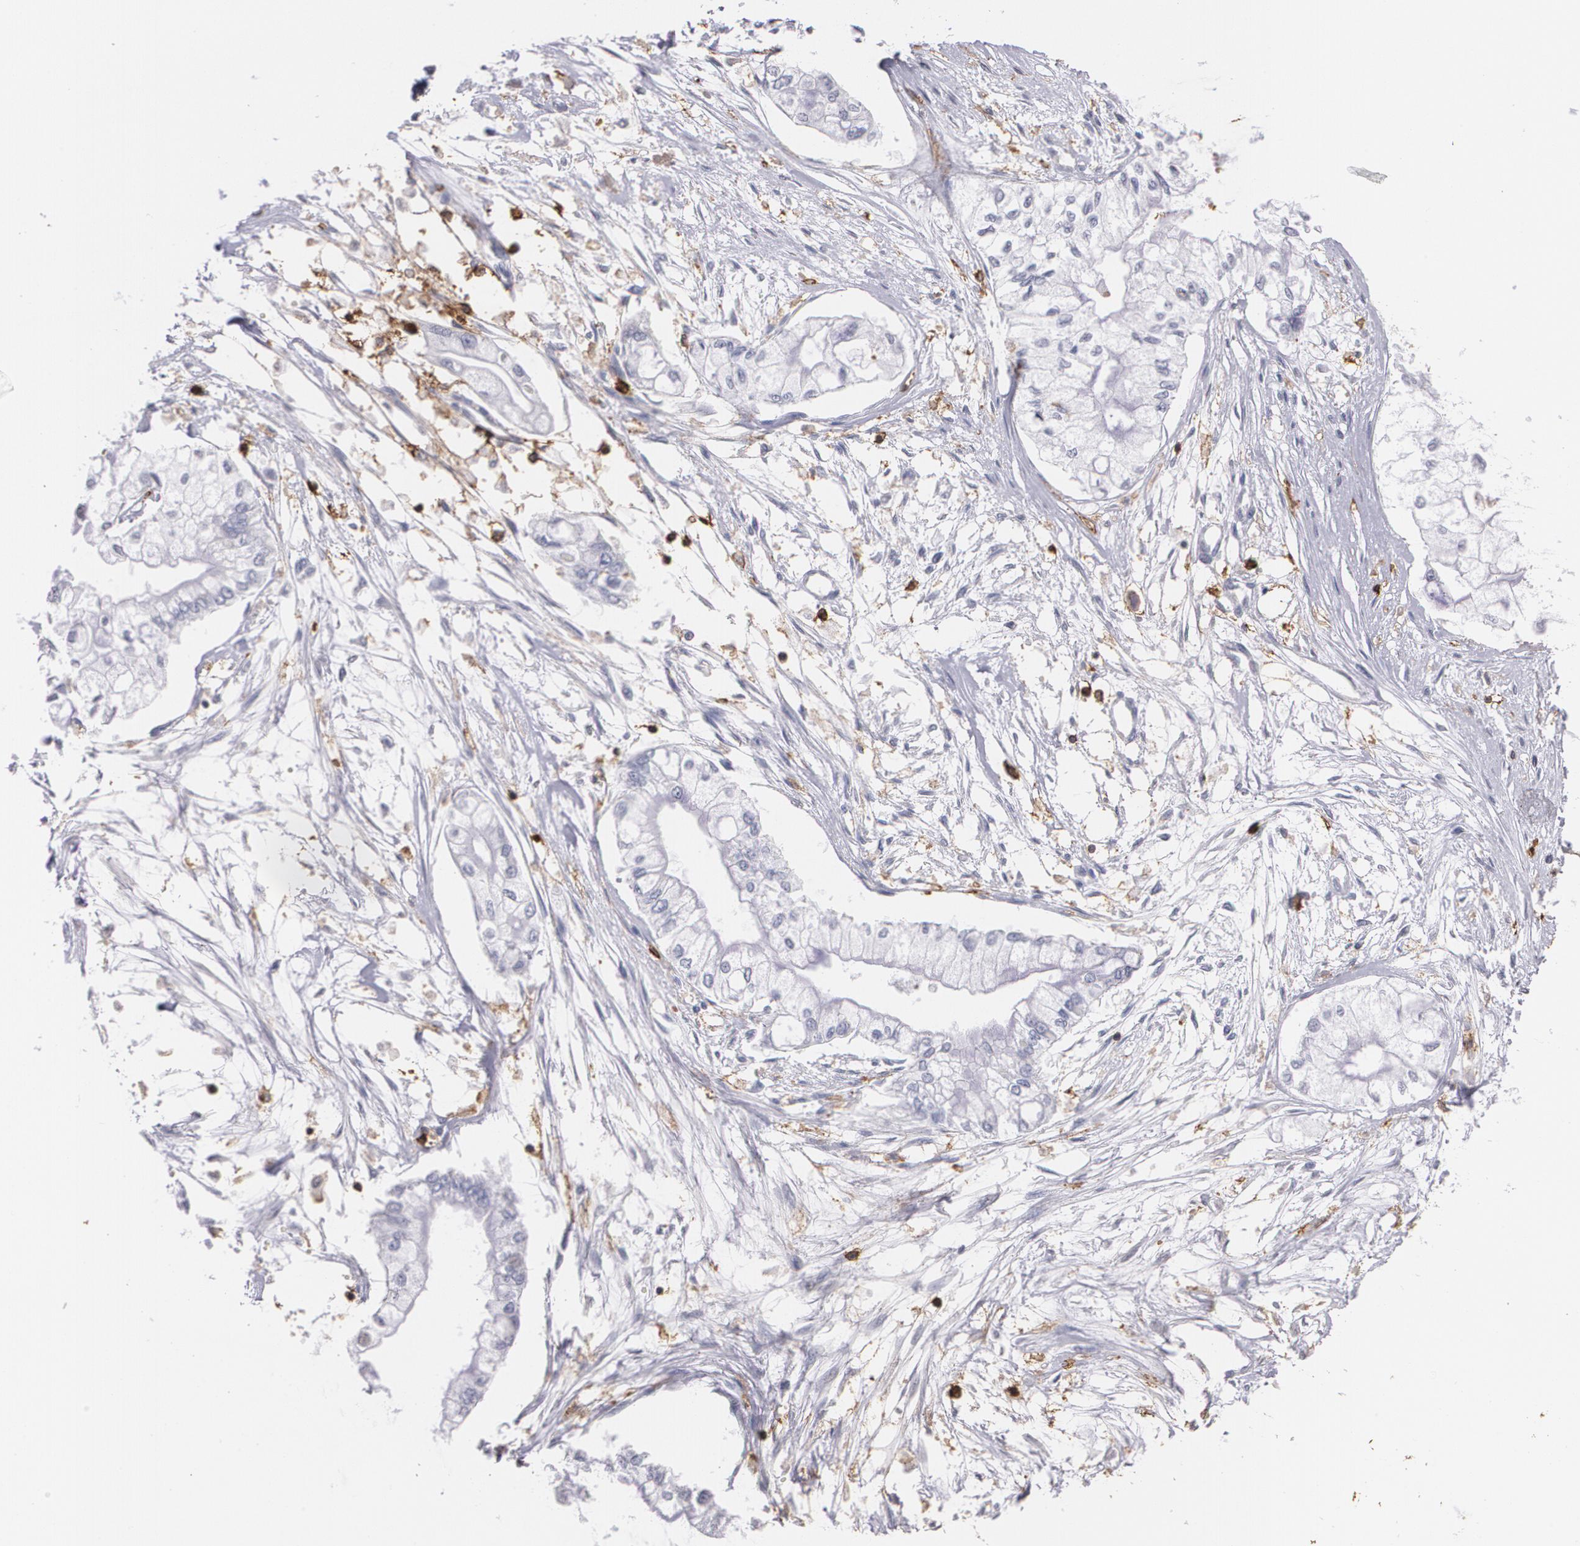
{"staining": {"intensity": "negative", "quantity": "none", "location": "none"}, "tissue": "pancreatic cancer", "cell_type": "Tumor cells", "image_type": "cancer", "snomed": [{"axis": "morphology", "description": "Adenocarcinoma, NOS"}, {"axis": "topography", "description": "Pancreas"}], "caption": "Tumor cells show no significant protein expression in adenocarcinoma (pancreatic). Nuclei are stained in blue.", "gene": "PTPRC", "patient": {"sex": "male", "age": 79}}